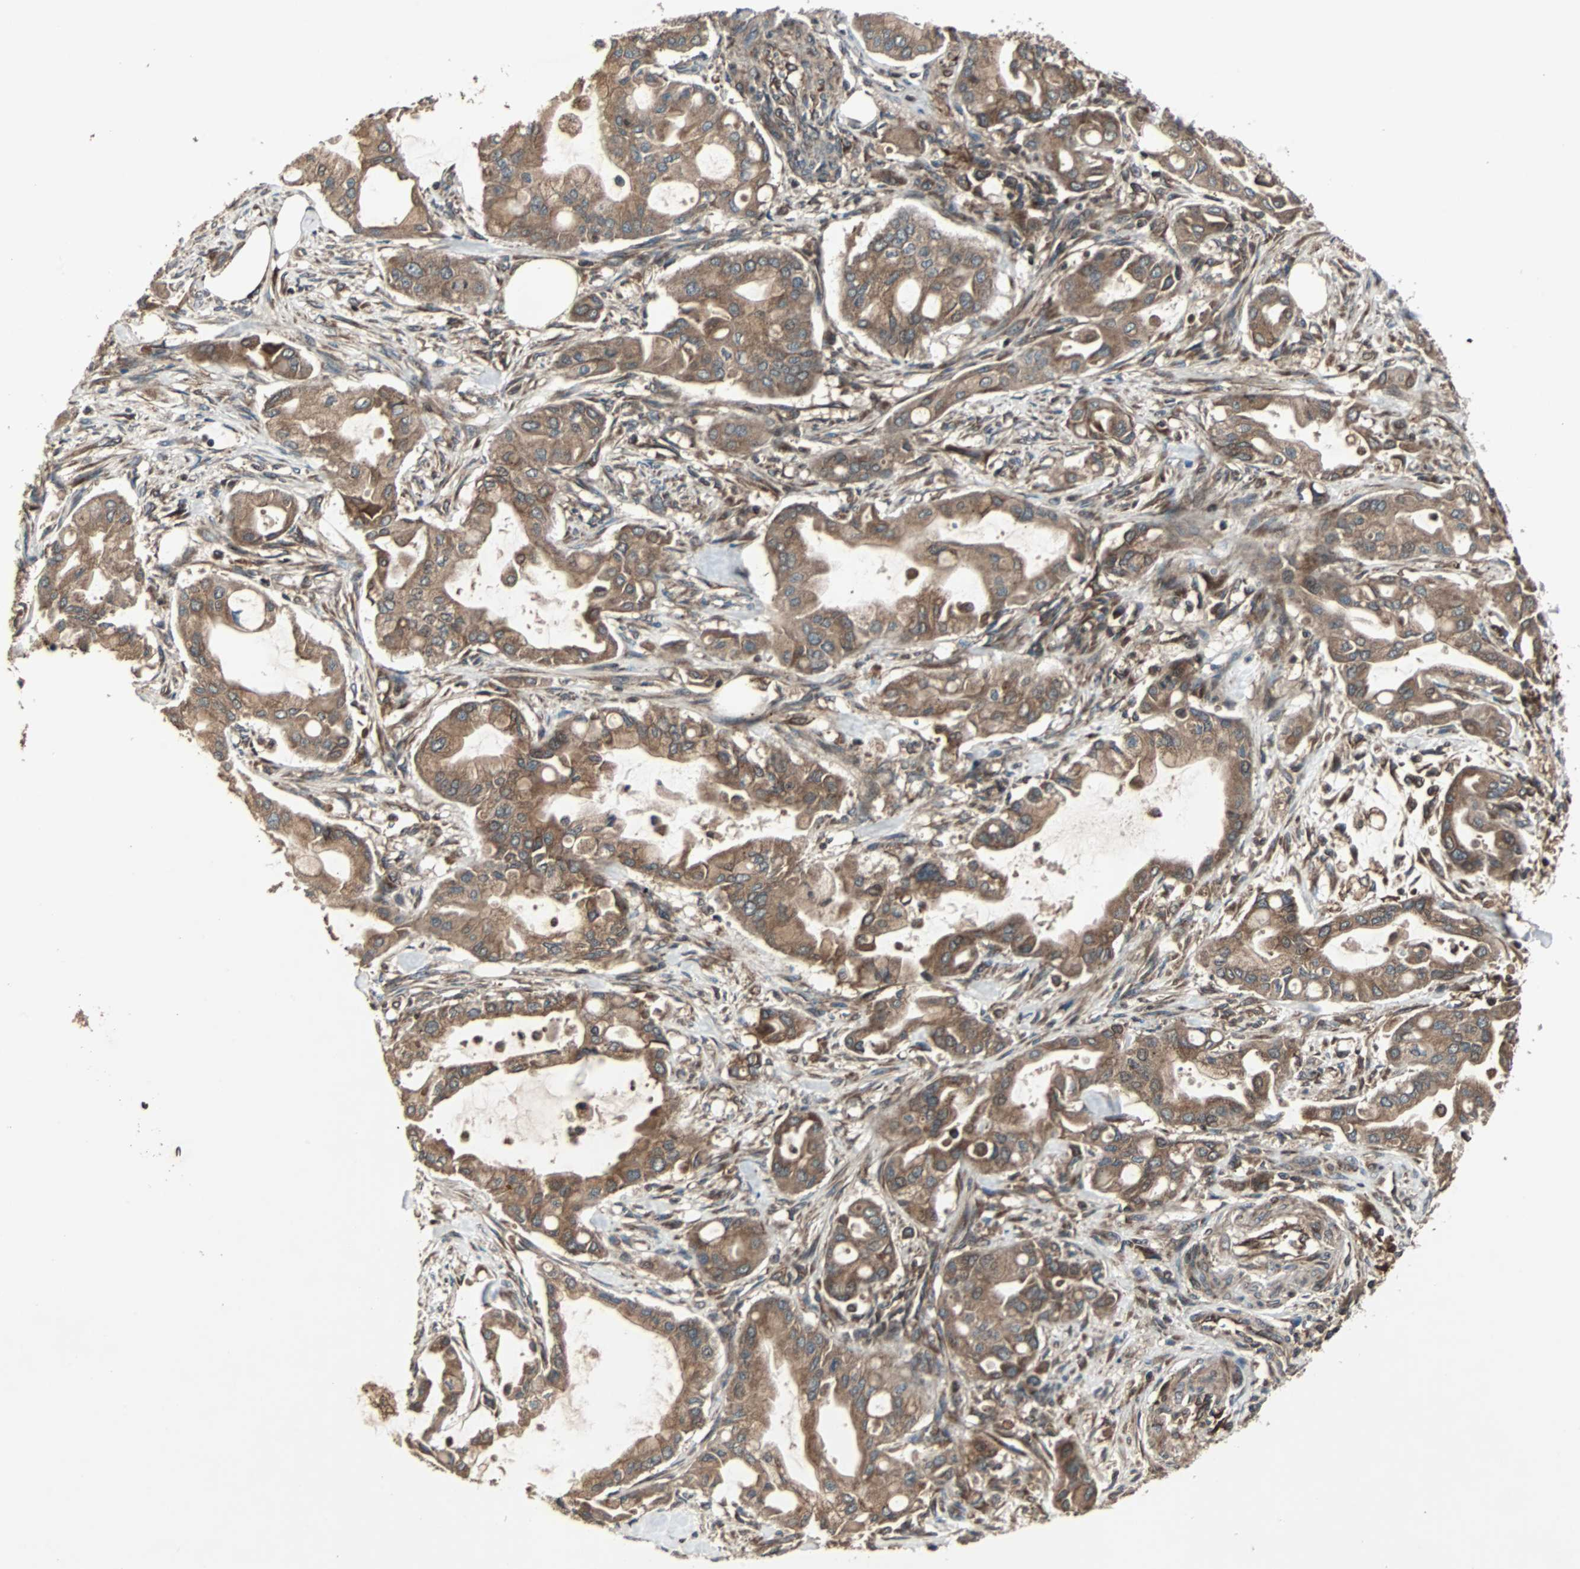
{"staining": {"intensity": "moderate", "quantity": ">75%", "location": "cytoplasmic/membranous"}, "tissue": "pancreatic cancer", "cell_type": "Tumor cells", "image_type": "cancer", "snomed": [{"axis": "morphology", "description": "Adenocarcinoma, NOS"}, {"axis": "morphology", "description": "Adenocarcinoma, metastatic, NOS"}, {"axis": "topography", "description": "Lymph node"}, {"axis": "topography", "description": "Pancreas"}, {"axis": "topography", "description": "Duodenum"}], "caption": "Immunohistochemical staining of human pancreatic adenocarcinoma demonstrates medium levels of moderate cytoplasmic/membranous protein expression in approximately >75% of tumor cells. (brown staining indicates protein expression, while blue staining denotes nuclei).", "gene": "RAB7A", "patient": {"sex": "female", "age": 64}}